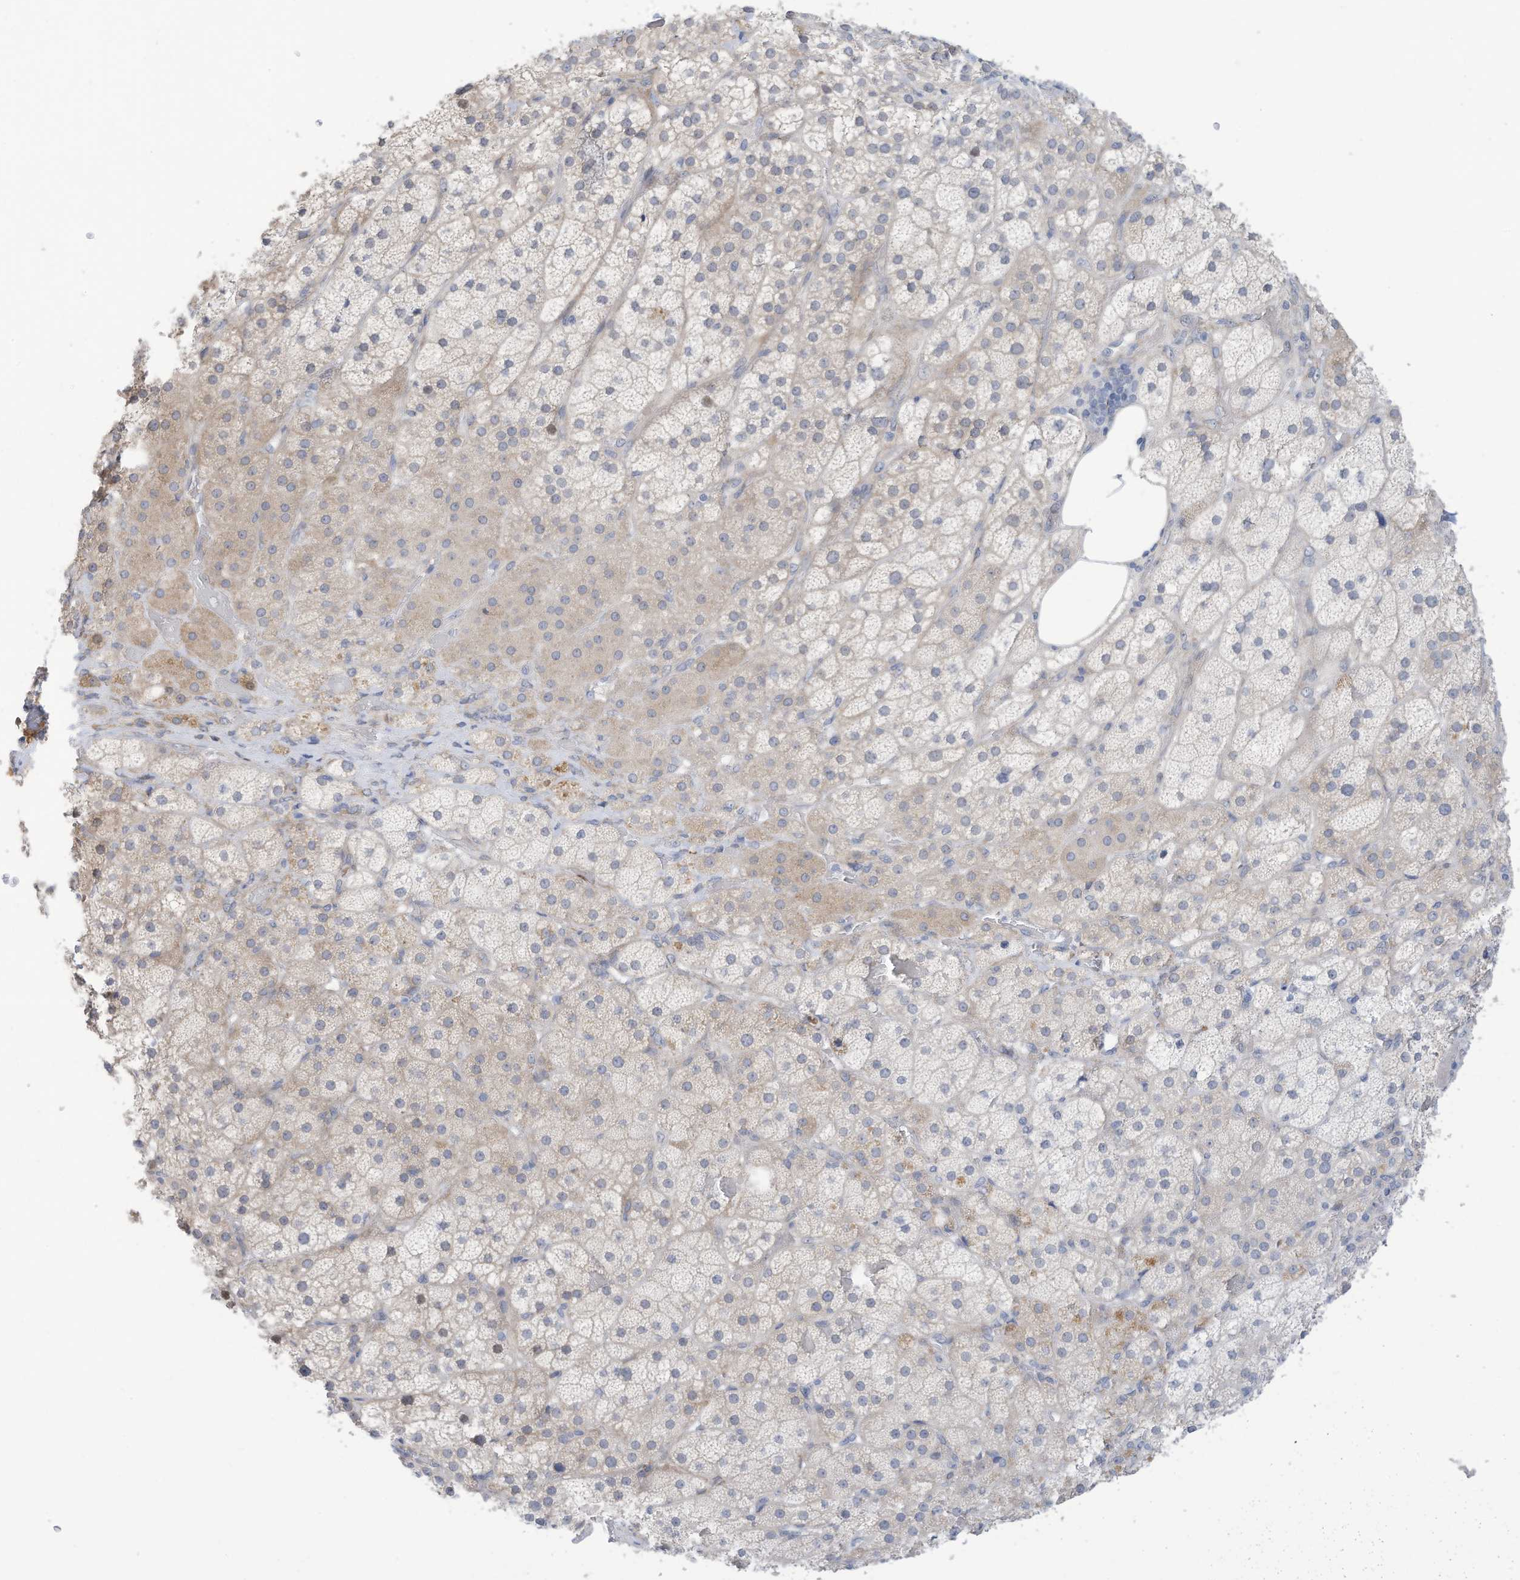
{"staining": {"intensity": "weak", "quantity": "<25%", "location": "cytoplasmic/membranous"}, "tissue": "adrenal gland", "cell_type": "Glandular cells", "image_type": "normal", "snomed": [{"axis": "morphology", "description": "Normal tissue, NOS"}, {"axis": "topography", "description": "Adrenal gland"}], "caption": "This is a image of IHC staining of unremarkable adrenal gland, which shows no positivity in glandular cells.", "gene": "ZNF292", "patient": {"sex": "male", "age": 57}}